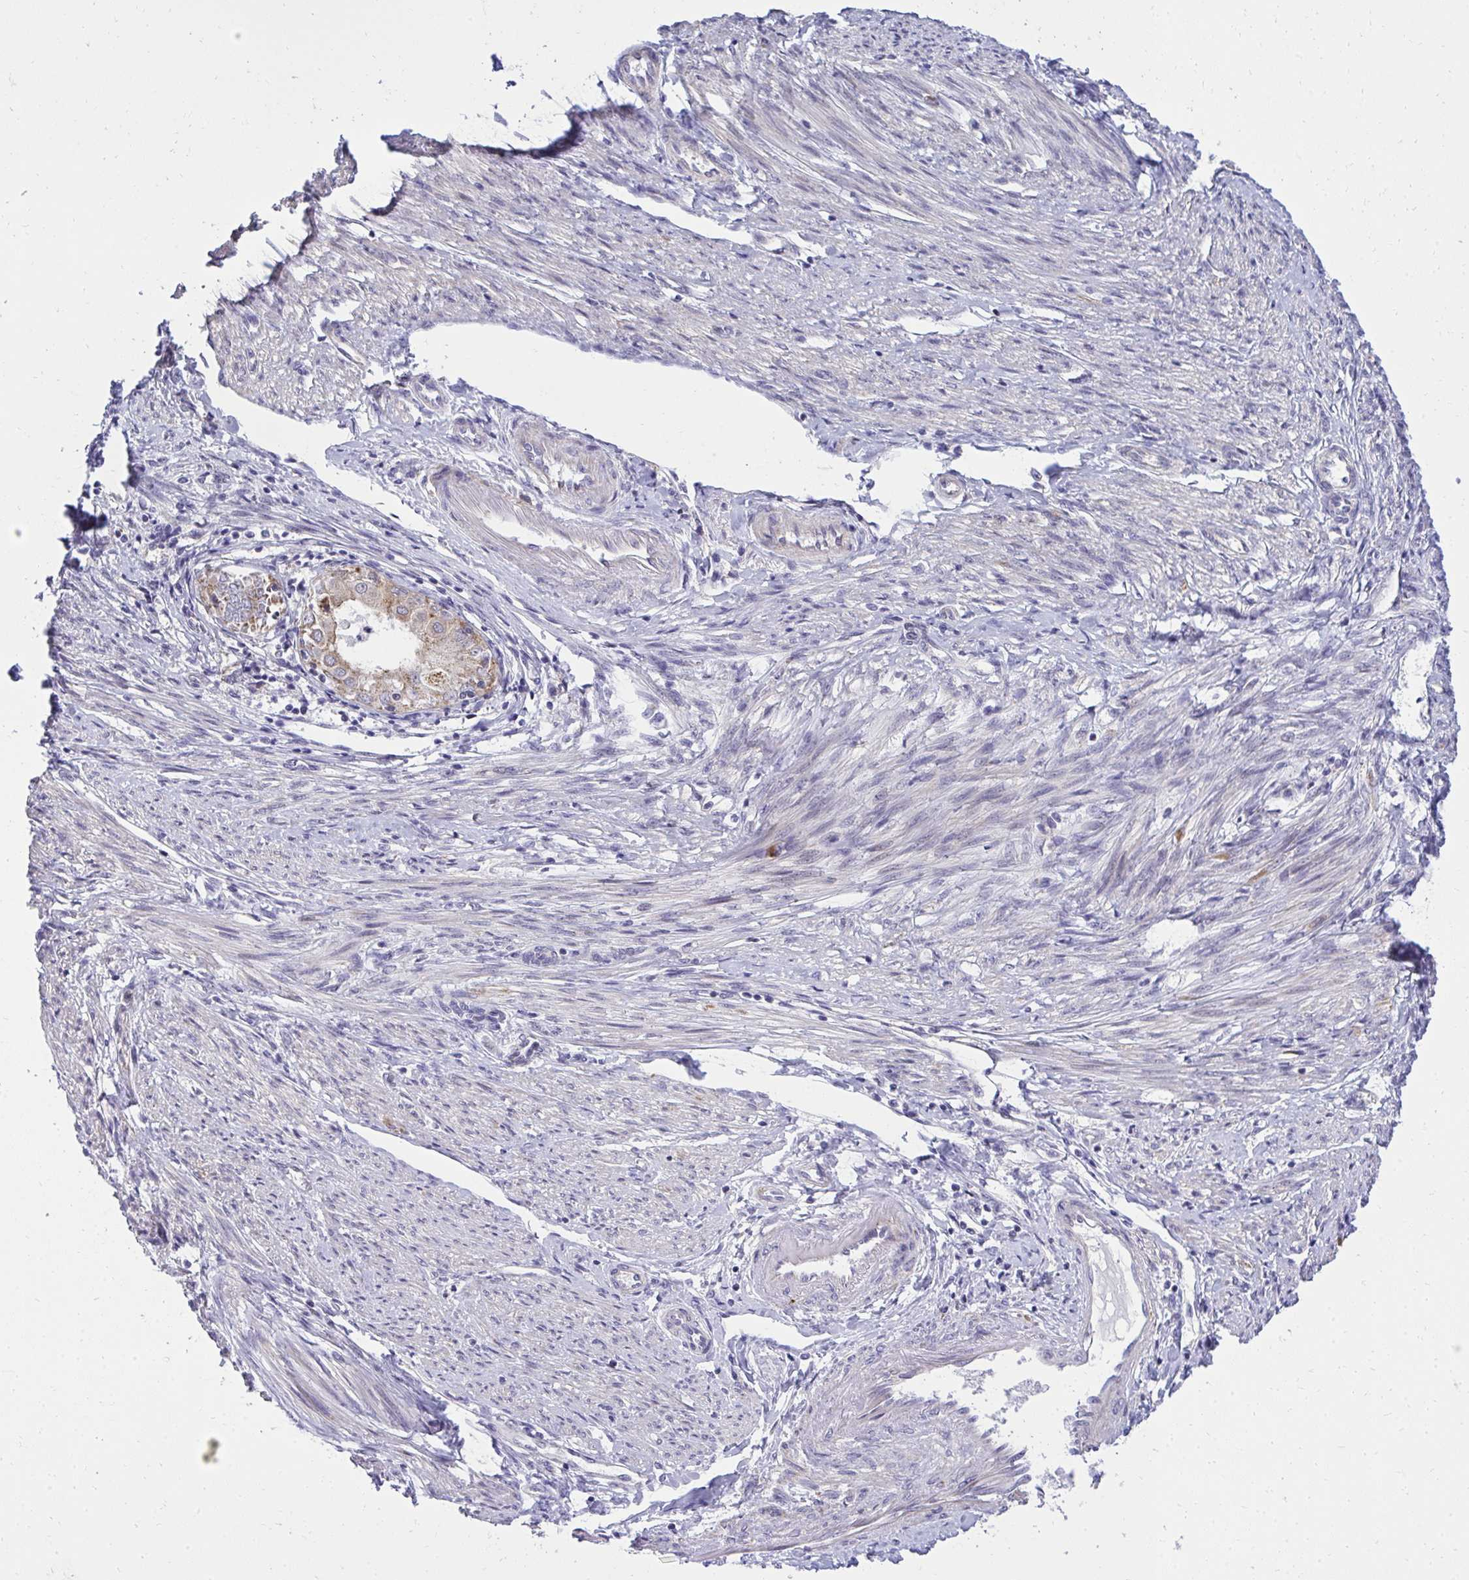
{"staining": {"intensity": "weak", "quantity": "25%-75%", "location": "cytoplasmic/membranous"}, "tissue": "endometrial cancer", "cell_type": "Tumor cells", "image_type": "cancer", "snomed": [{"axis": "morphology", "description": "Adenocarcinoma, NOS"}, {"axis": "topography", "description": "Endometrium"}], "caption": "Endometrial cancer stained with a protein marker demonstrates weak staining in tumor cells.", "gene": "XAF1", "patient": {"sex": "female", "age": 68}}